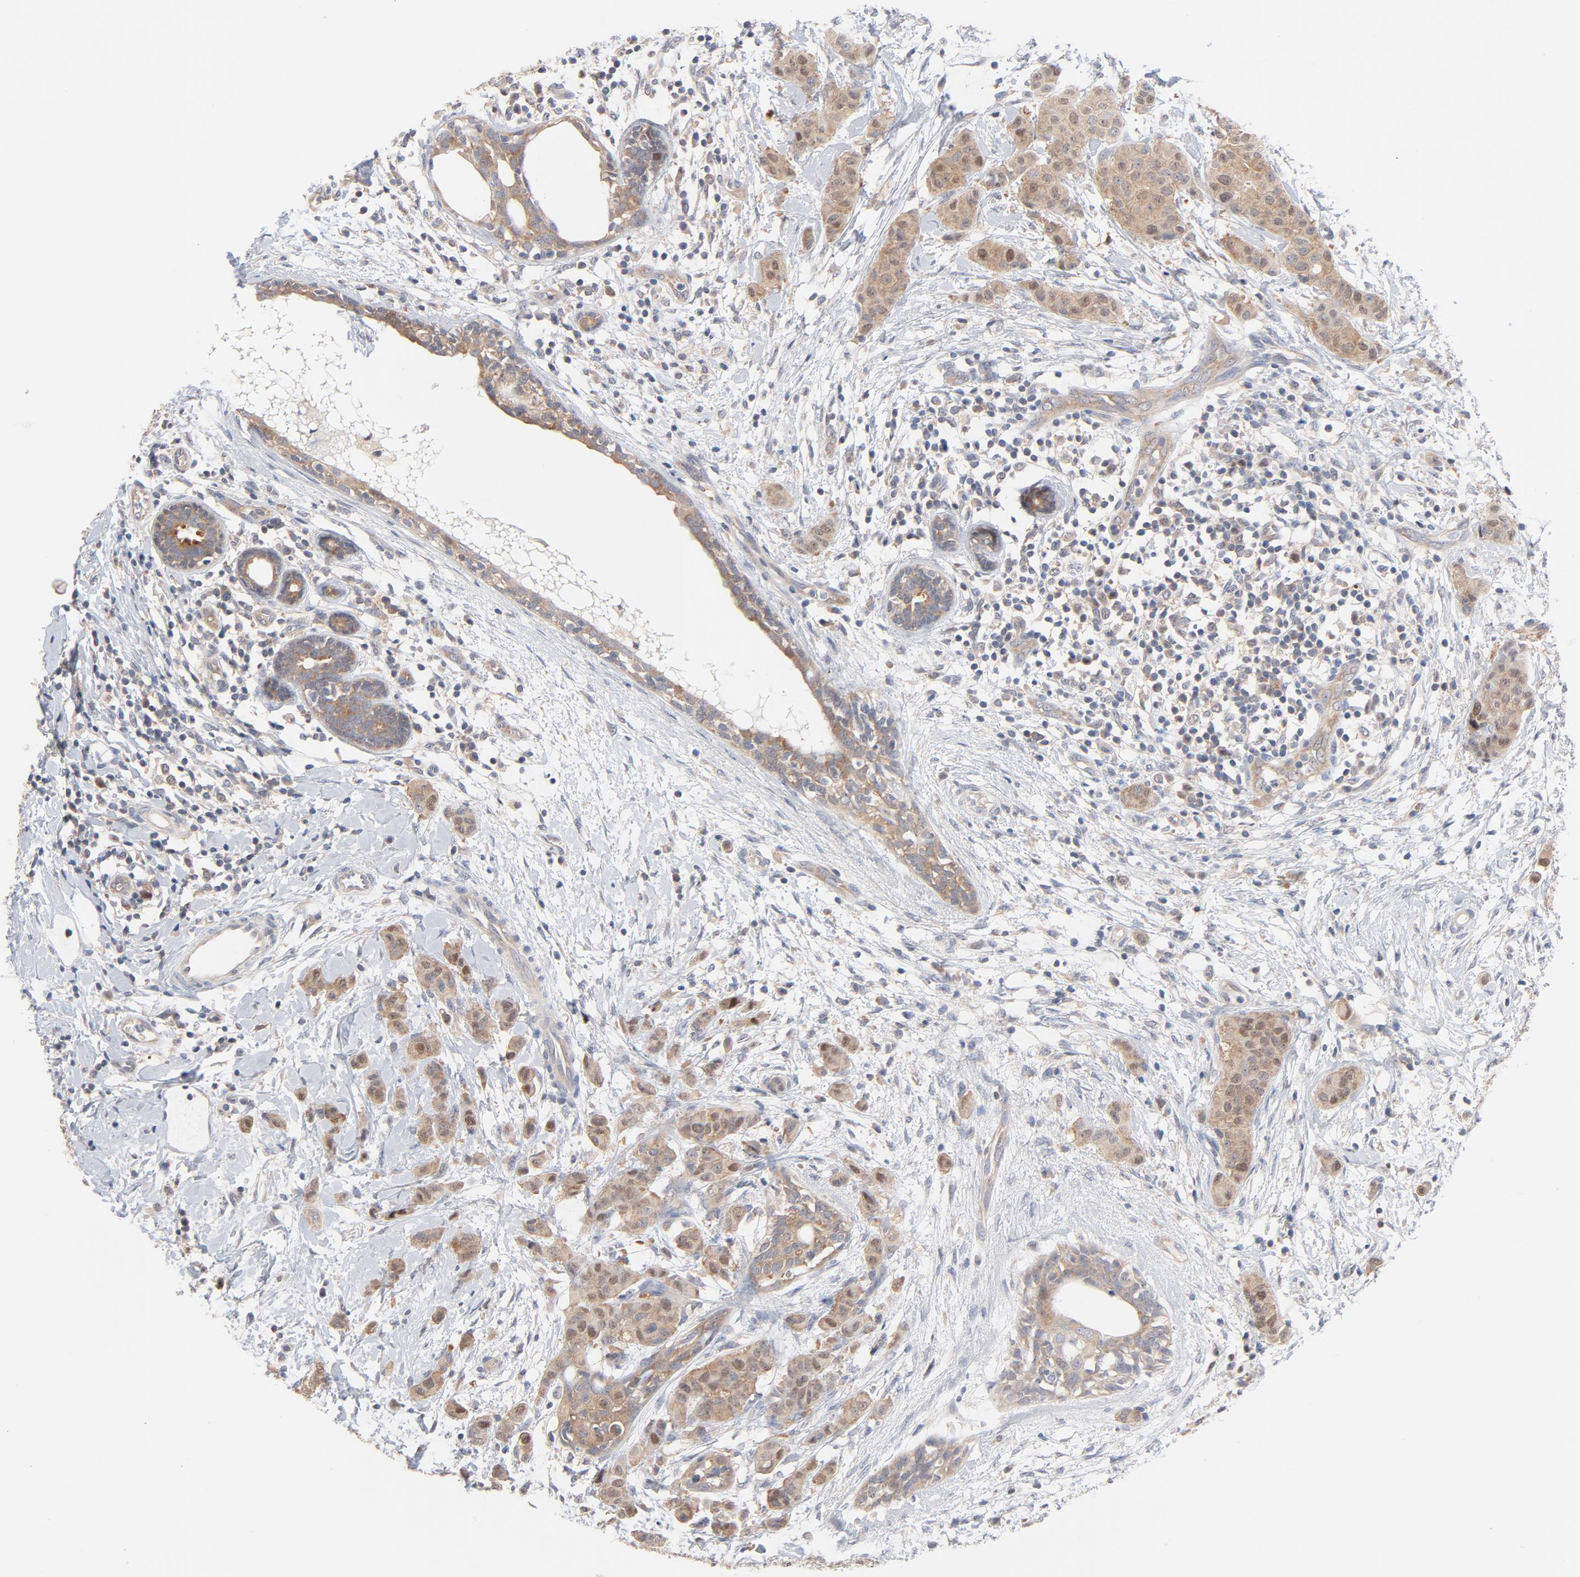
{"staining": {"intensity": "weak", "quantity": "<25%", "location": "cytoplasmic/membranous,nuclear"}, "tissue": "breast cancer", "cell_type": "Tumor cells", "image_type": "cancer", "snomed": [{"axis": "morphology", "description": "Duct carcinoma"}, {"axis": "topography", "description": "Breast"}], "caption": "Breast cancer was stained to show a protein in brown. There is no significant positivity in tumor cells. Nuclei are stained in blue.", "gene": "UBL4A", "patient": {"sex": "female", "age": 40}}